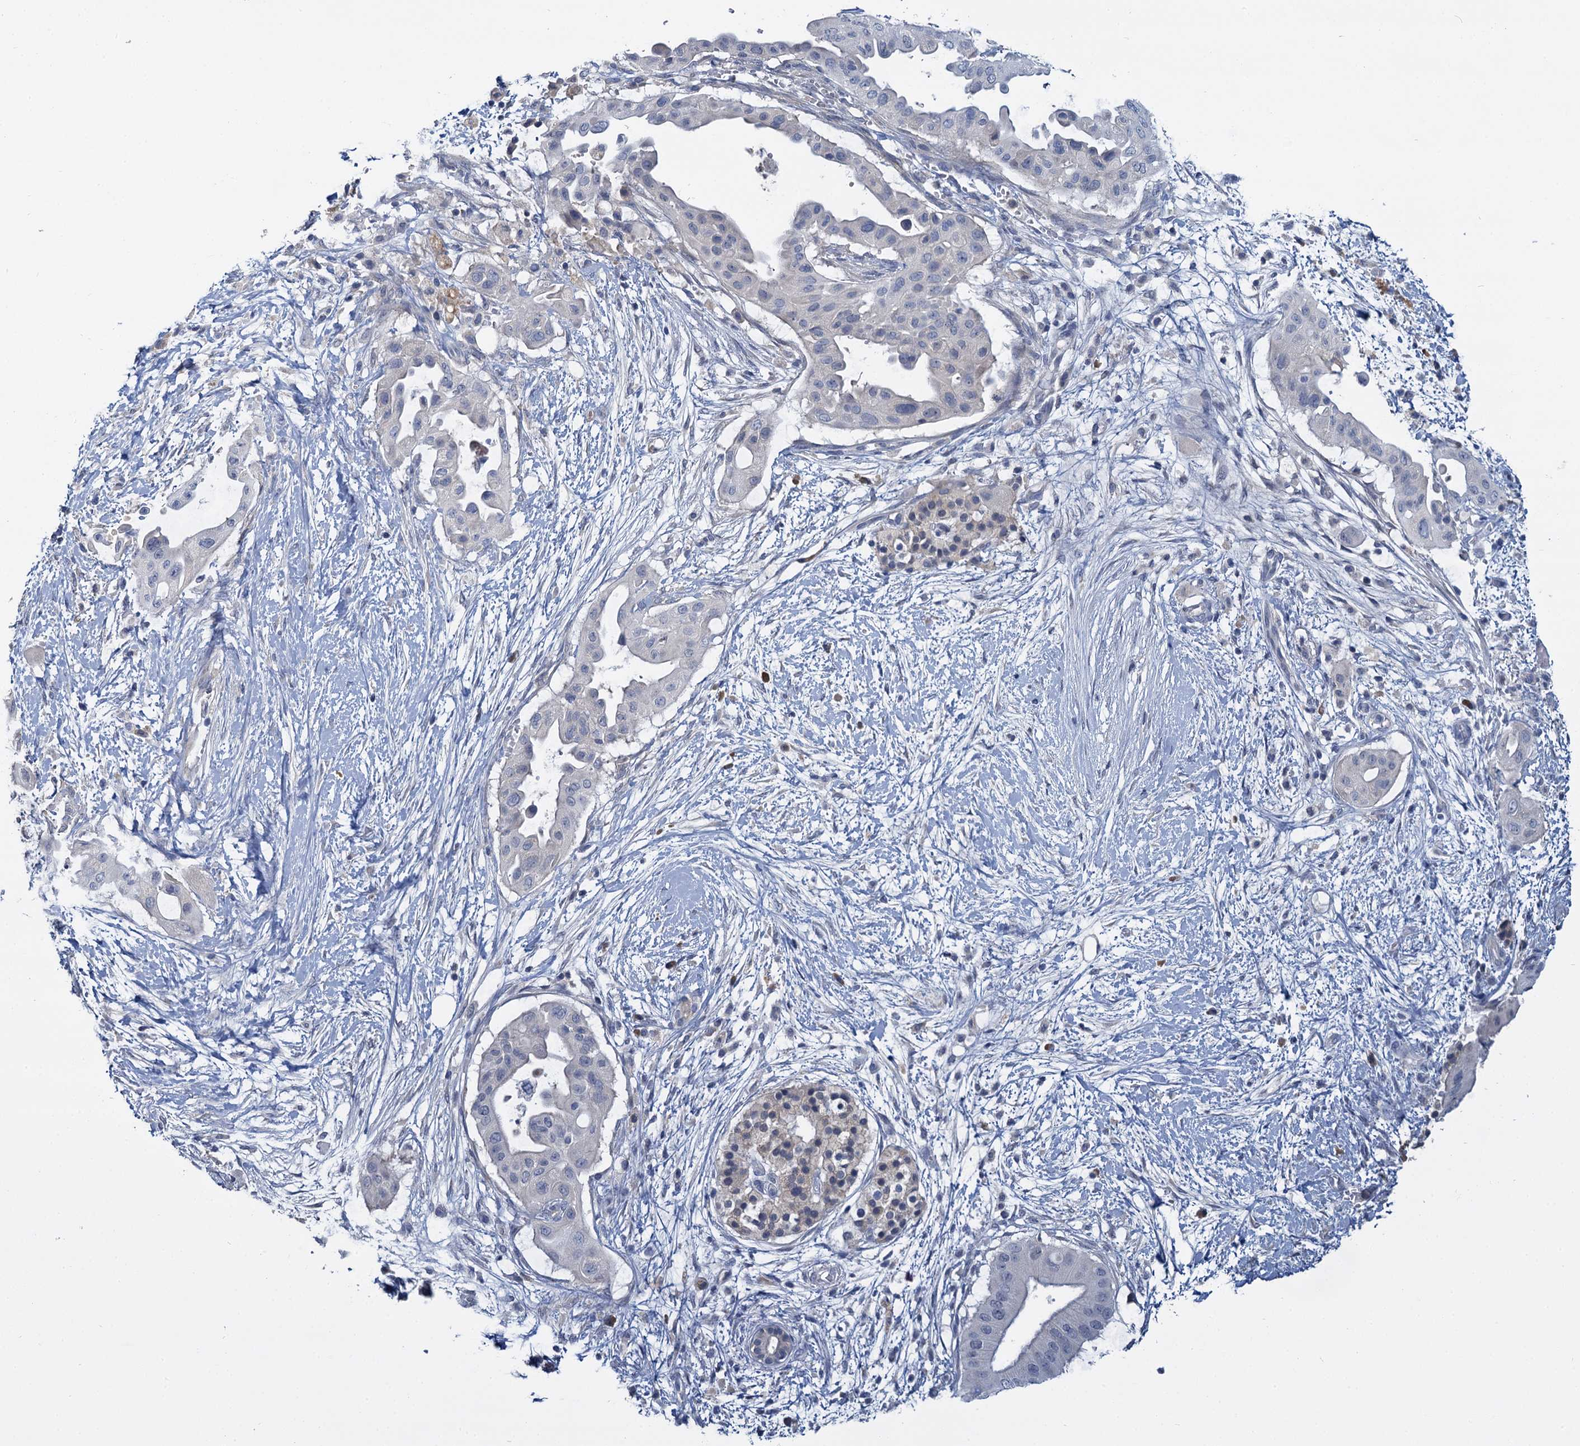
{"staining": {"intensity": "negative", "quantity": "none", "location": "none"}, "tissue": "pancreatic cancer", "cell_type": "Tumor cells", "image_type": "cancer", "snomed": [{"axis": "morphology", "description": "Adenocarcinoma, NOS"}, {"axis": "topography", "description": "Pancreas"}], "caption": "Immunohistochemistry photomicrograph of human pancreatic cancer (adenocarcinoma) stained for a protein (brown), which demonstrates no positivity in tumor cells.", "gene": "ANKRD42", "patient": {"sex": "male", "age": 68}}